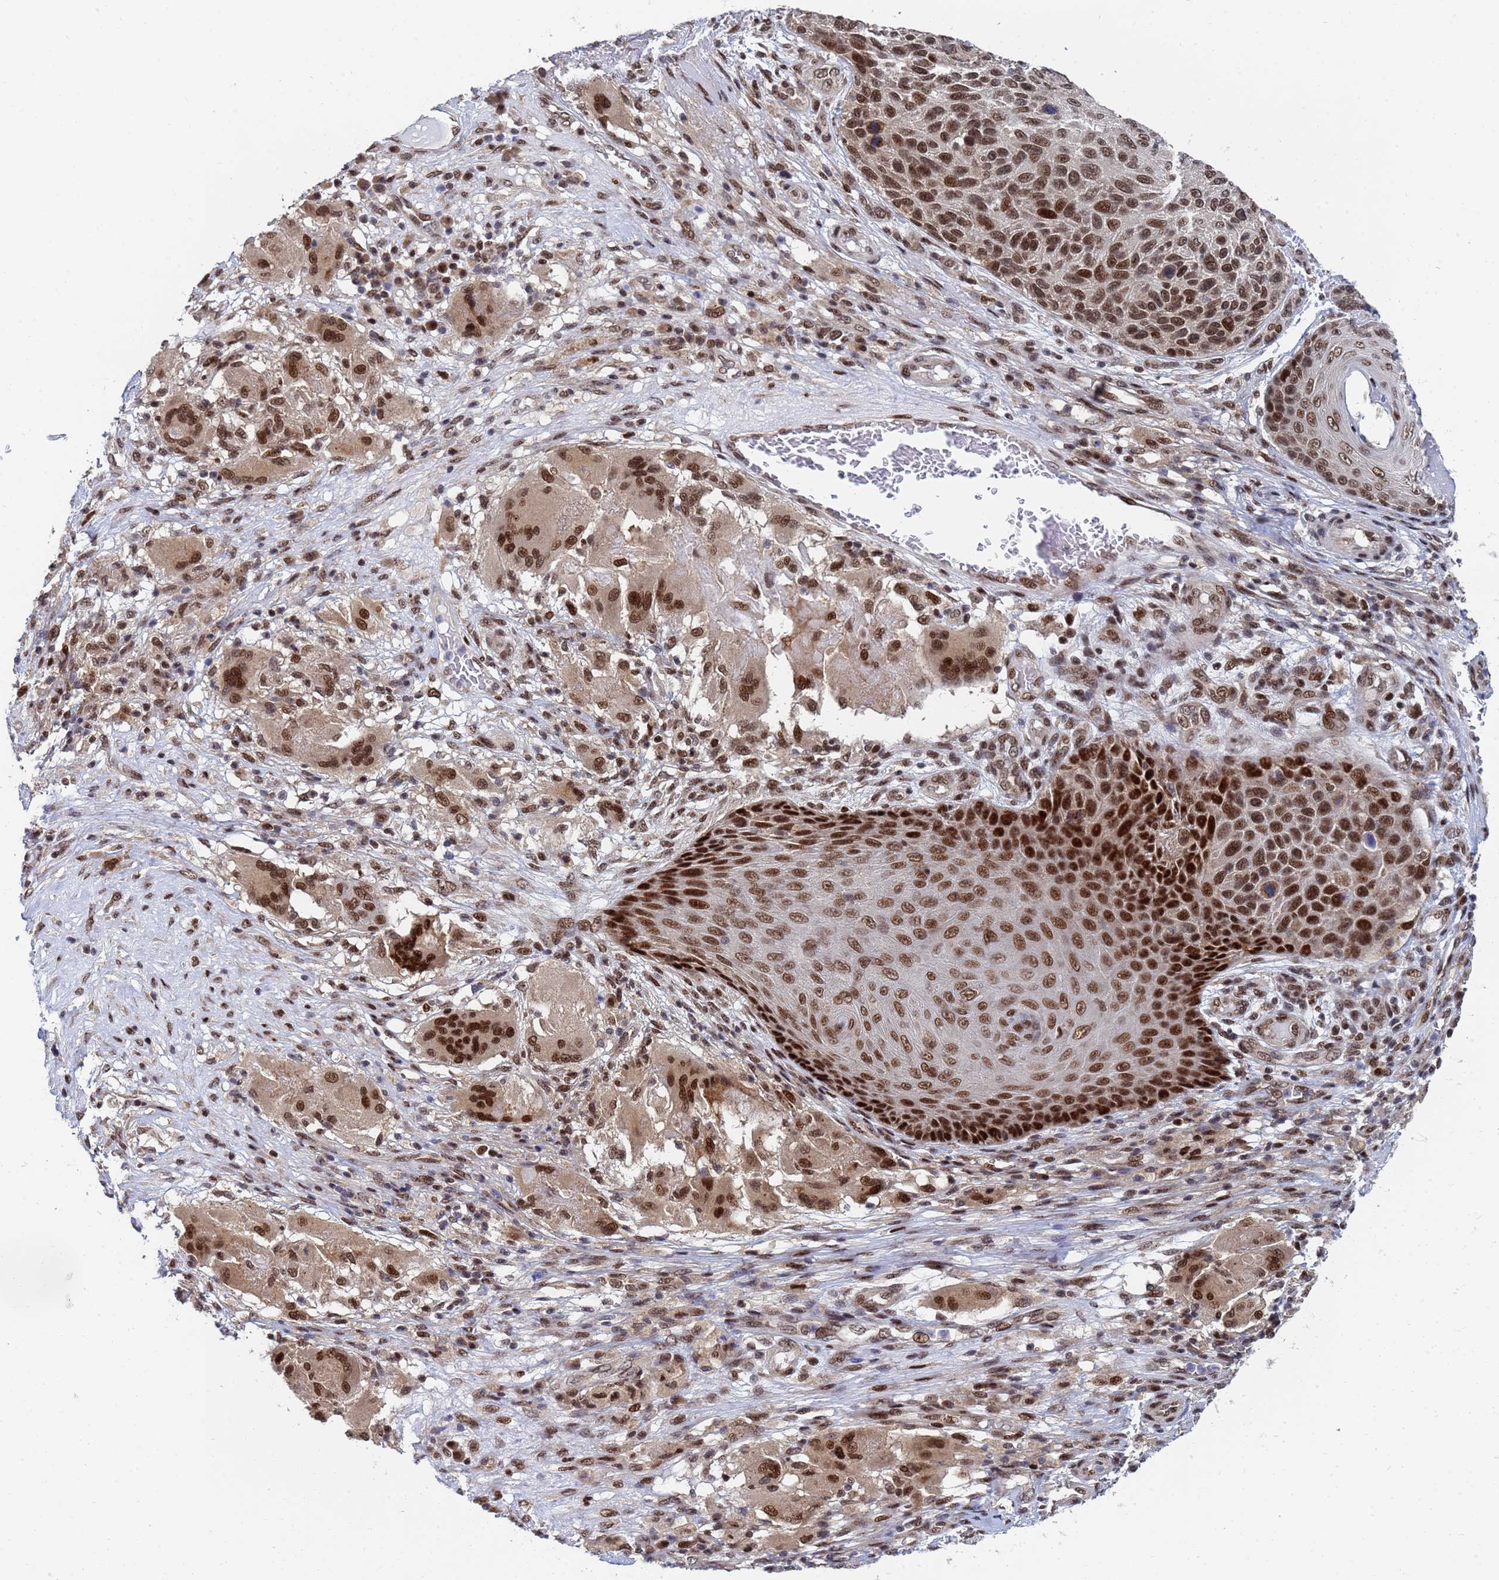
{"staining": {"intensity": "strong", "quantity": ">75%", "location": "nuclear"}, "tissue": "skin cancer", "cell_type": "Tumor cells", "image_type": "cancer", "snomed": [{"axis": "morphology", "description": "Squamous cell carcinoma, NOS"}, {"axis": "topography", "description": "Skin"}], "caption": "IHC image of human squamous cell carcinoma (skin) stained for a protein (brown), which exhibits high levels of strong nuclear staining in approximately >75% of tumor cells.", "gene": "AP5Z1", "patient": {"sex": "female", "age": 88}}